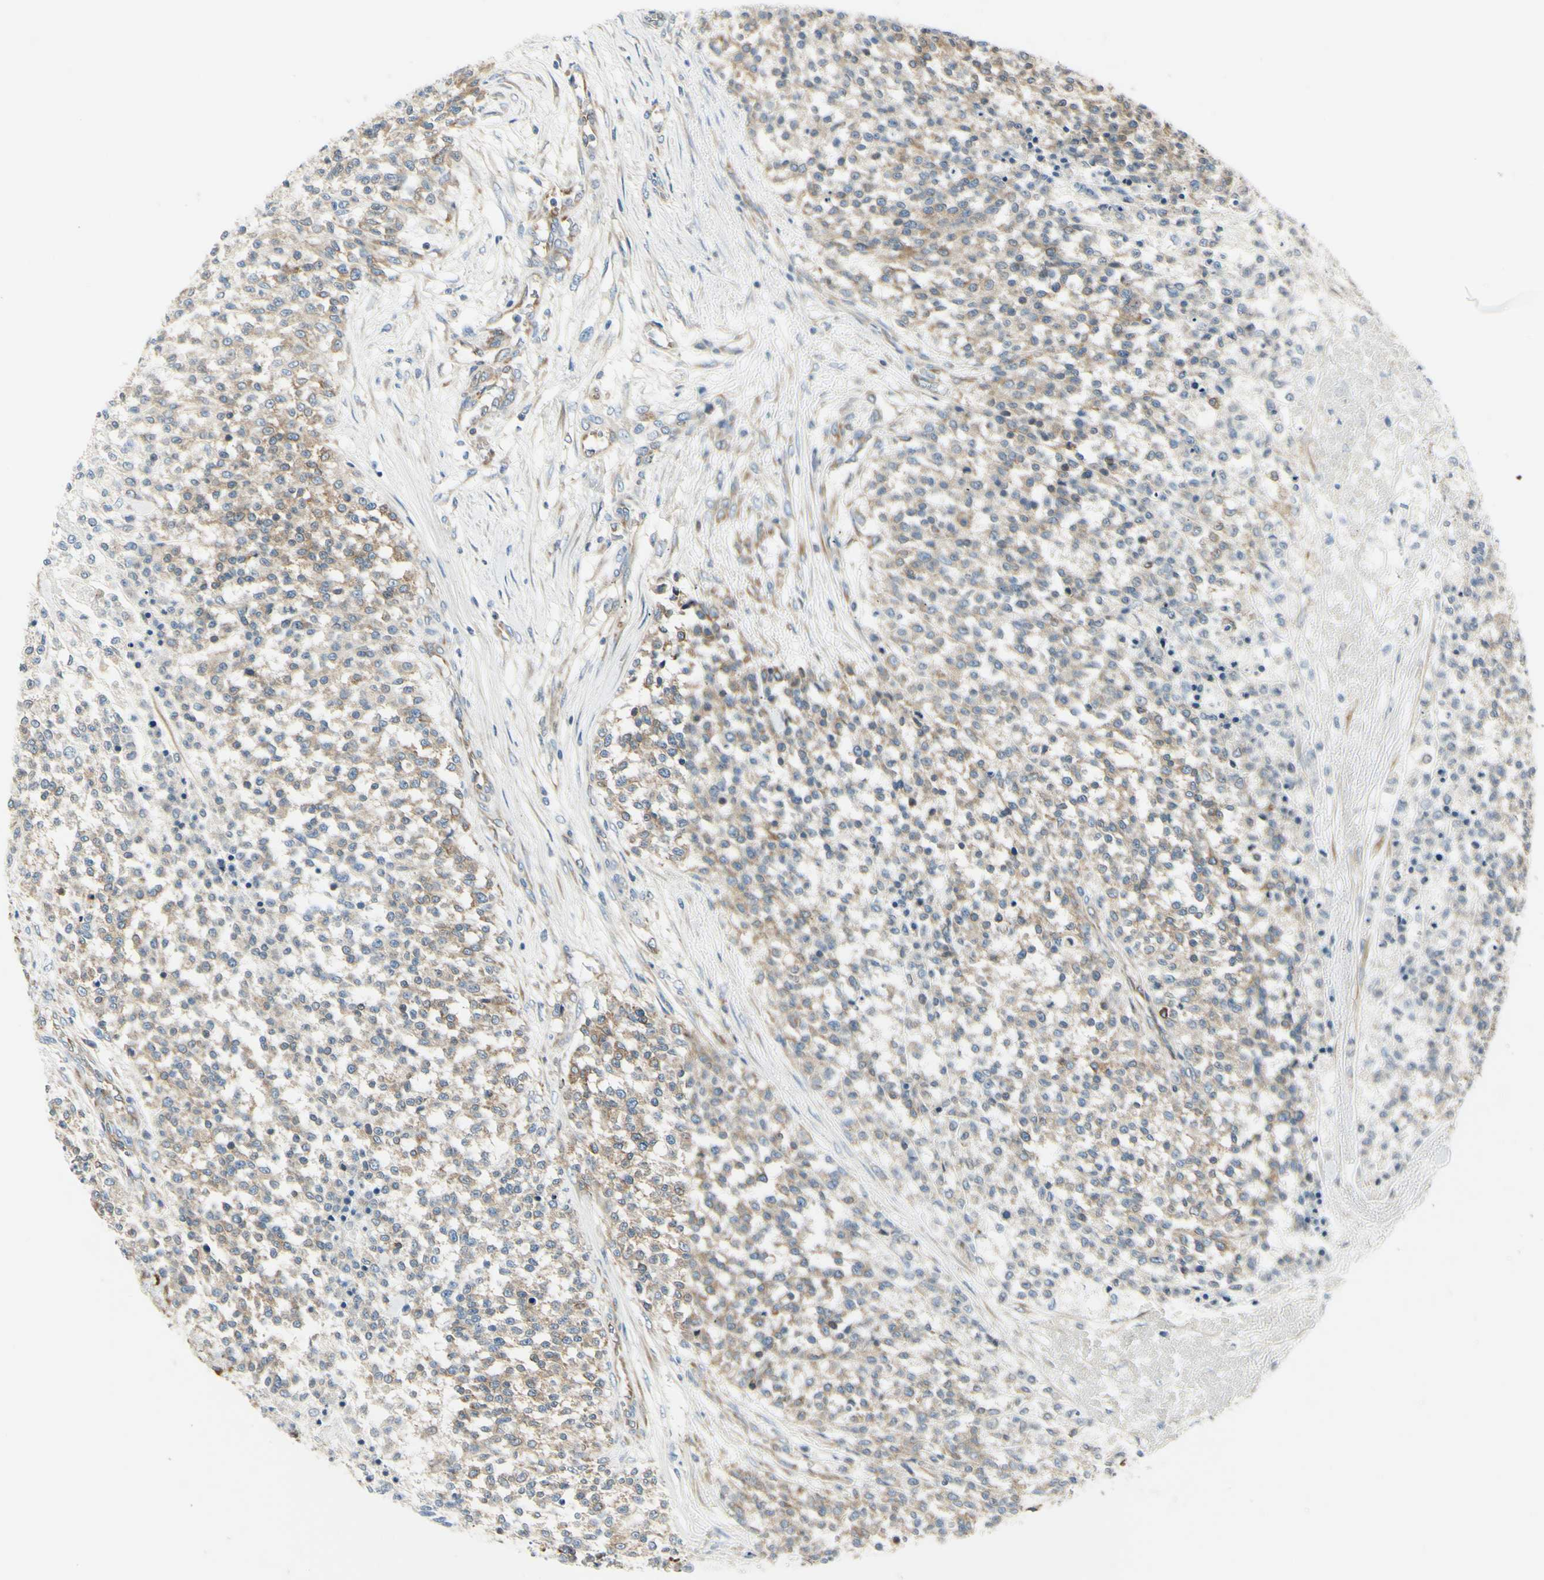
{"staining": {"intensity": "weak", "quantity": ">75%", "location": "cytoplasmic/membranous"}, "tissue": "testis cancer", "cell_type": "Tumor cells", "image_type": "cancer", "snomed": [{"axis": "morphology", "description": "Seminoma, NOS"}, {"axis": "topography", "description": "Testis"}], "caption": "IHC of human seminoma (testis) exhibits low levels of weak cytoplasmic/membranous expression in about >75% of tumor cells. Nuclei are stained in blue.", "gene": "SELENOS", "patient": {"sex": "male", "age": 59}}